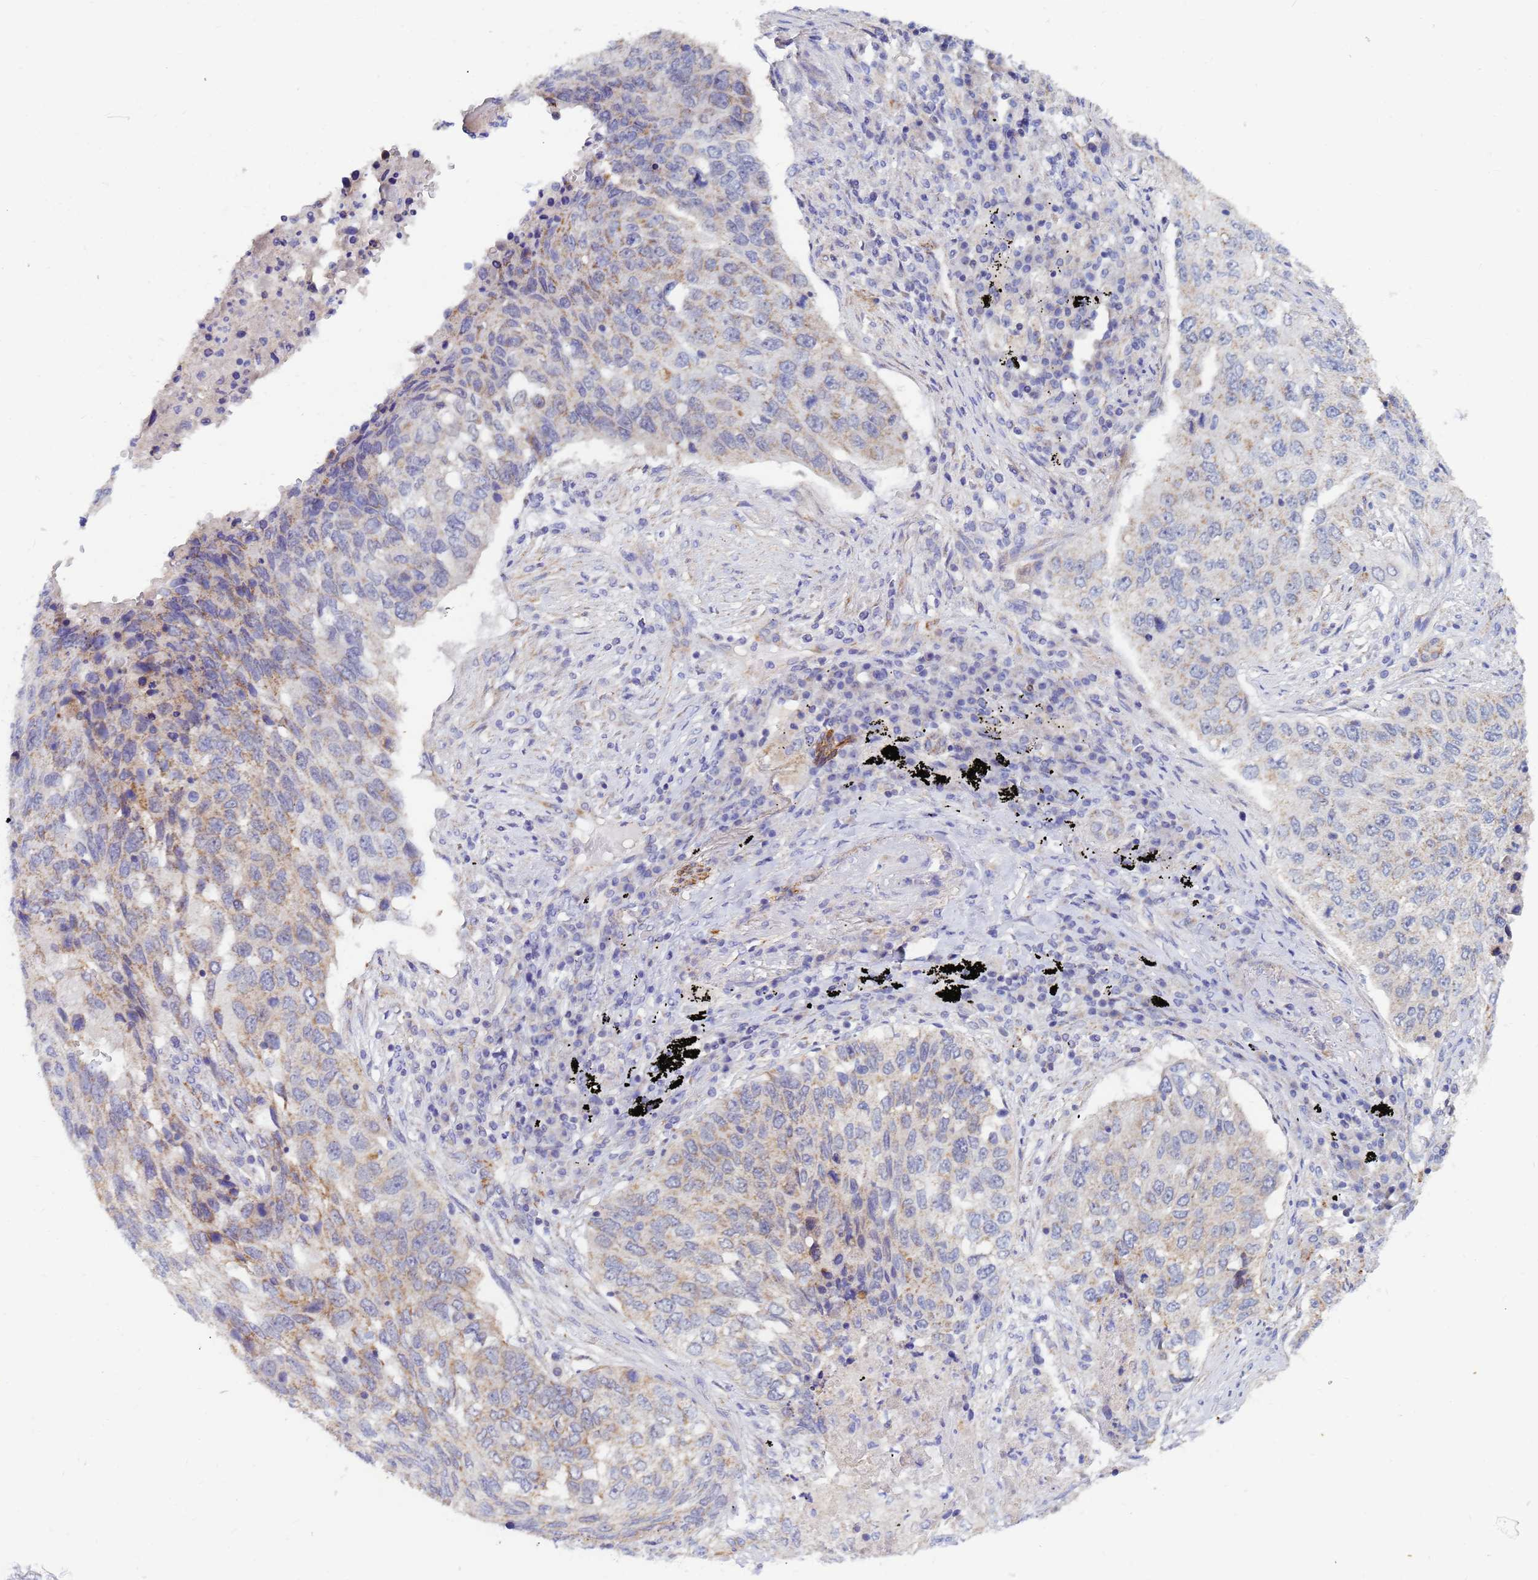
{"staining": {"intensity": "weak", "quantity": "25%-75%", "location": "cytoplasmic/membranous"}, "tissue": "lung cancer", "cell_type": "Tumor cells", "image_type": "cancer", "snomed": [{"axis": "morphology", "description": "Squamous cell carcinoma, NOS"}, {"axis": "topography", "description": "Lung"}], "caption": "Squamous cell carcinoma (lung) stained with immunohistochemistry (IHC) exhibits weak cytoplasmic/membranous positivity in about 25%-75% of tumor cells. The staining was performed using DAB to visualize the protein expression in brown, while the nuclei were stained in blue with hematoxylin (Magnification: 20x).", "gene": "SDR39U1", "patient": {"sex": "female", "age": 63}}